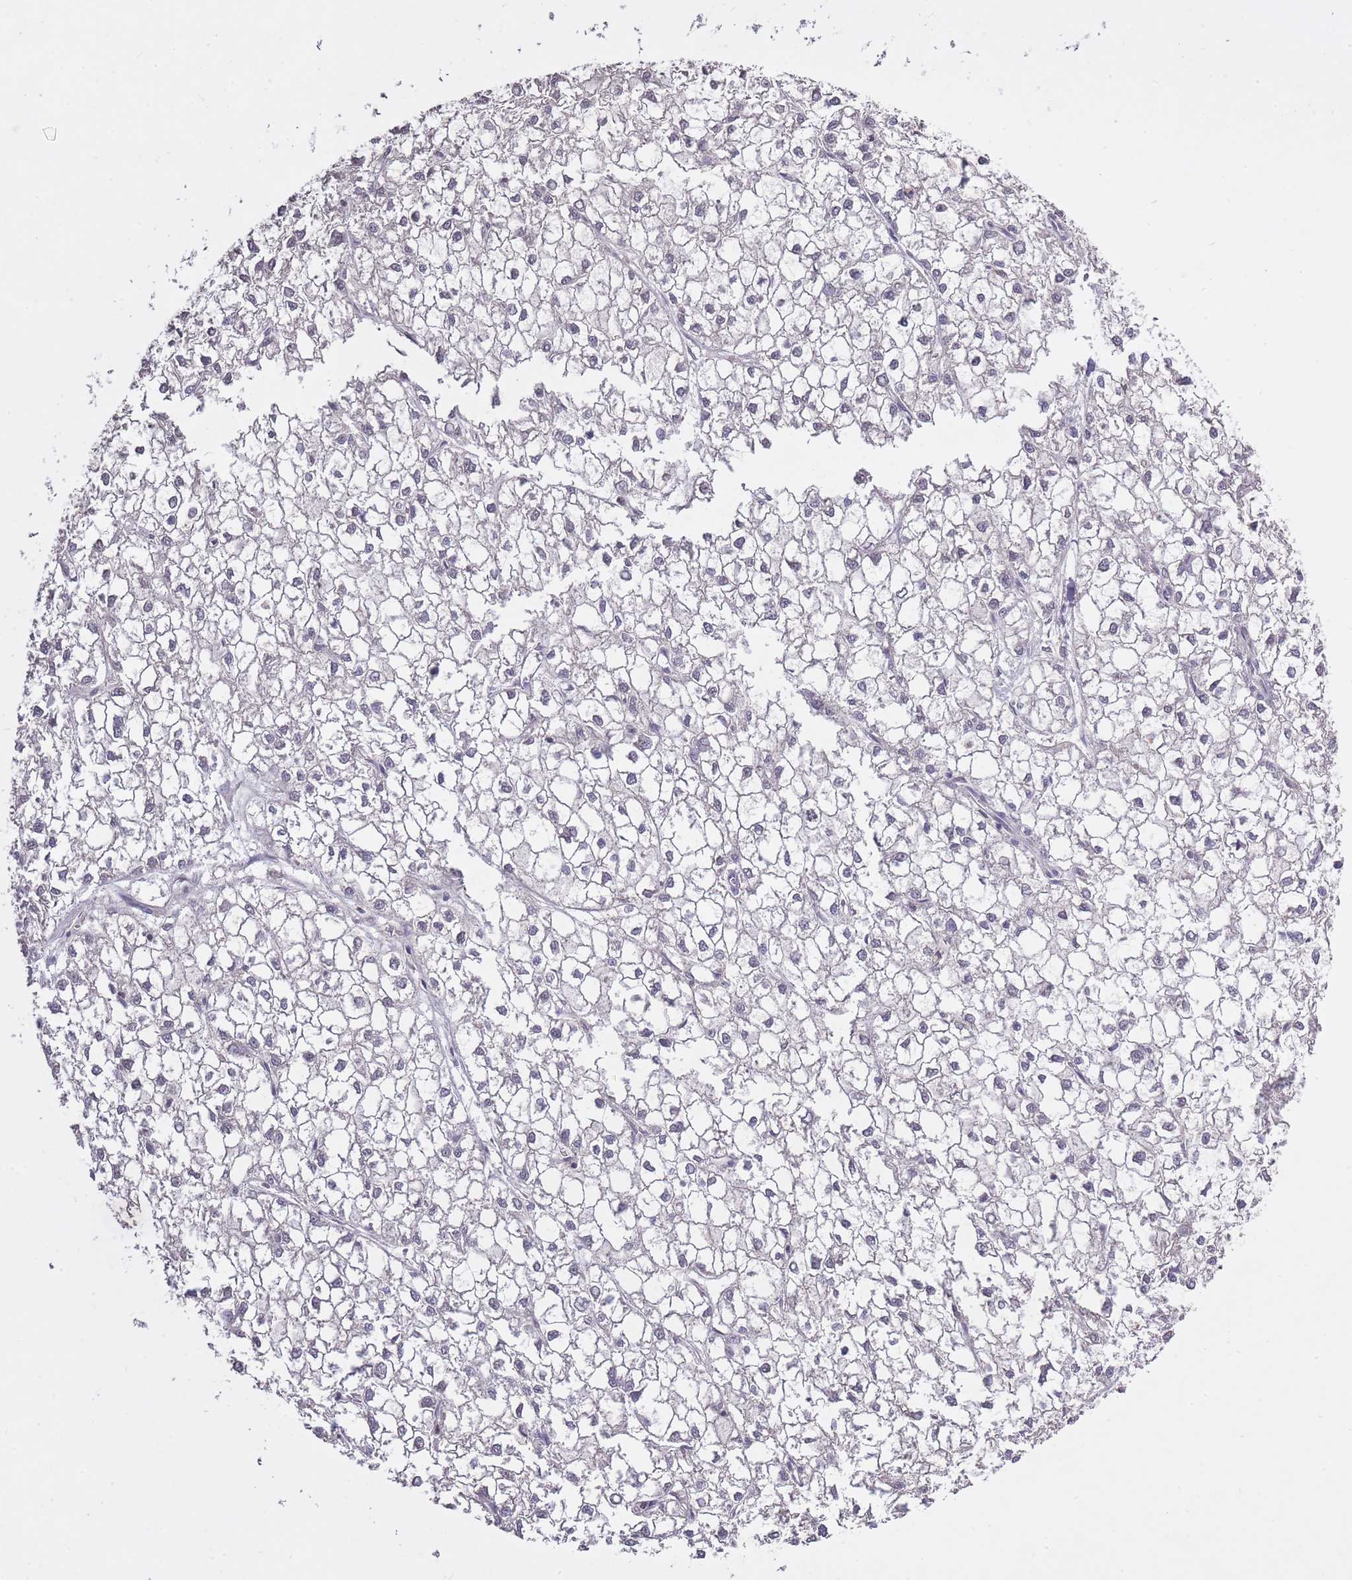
{"staining": {"intensity": "negative", "quantity": "none", "location": "none"}, "tissue": "liver cancer", "cell_type": "Tumor cells", "image_type": "cancer", "snomed": [{"axis": "morphology", "description": "Carcinoma, Hepatocellular, NOS"}, {"axis": "topography", "description": "Liver"}], "caption": "This is a histopathology image of immunohistochemistry (IHC) staining of liver cancer, which shows no expression in tumor cells.", "gene": "ADCYAP1R1", "patient": {"sex": "female", "age": 43}}